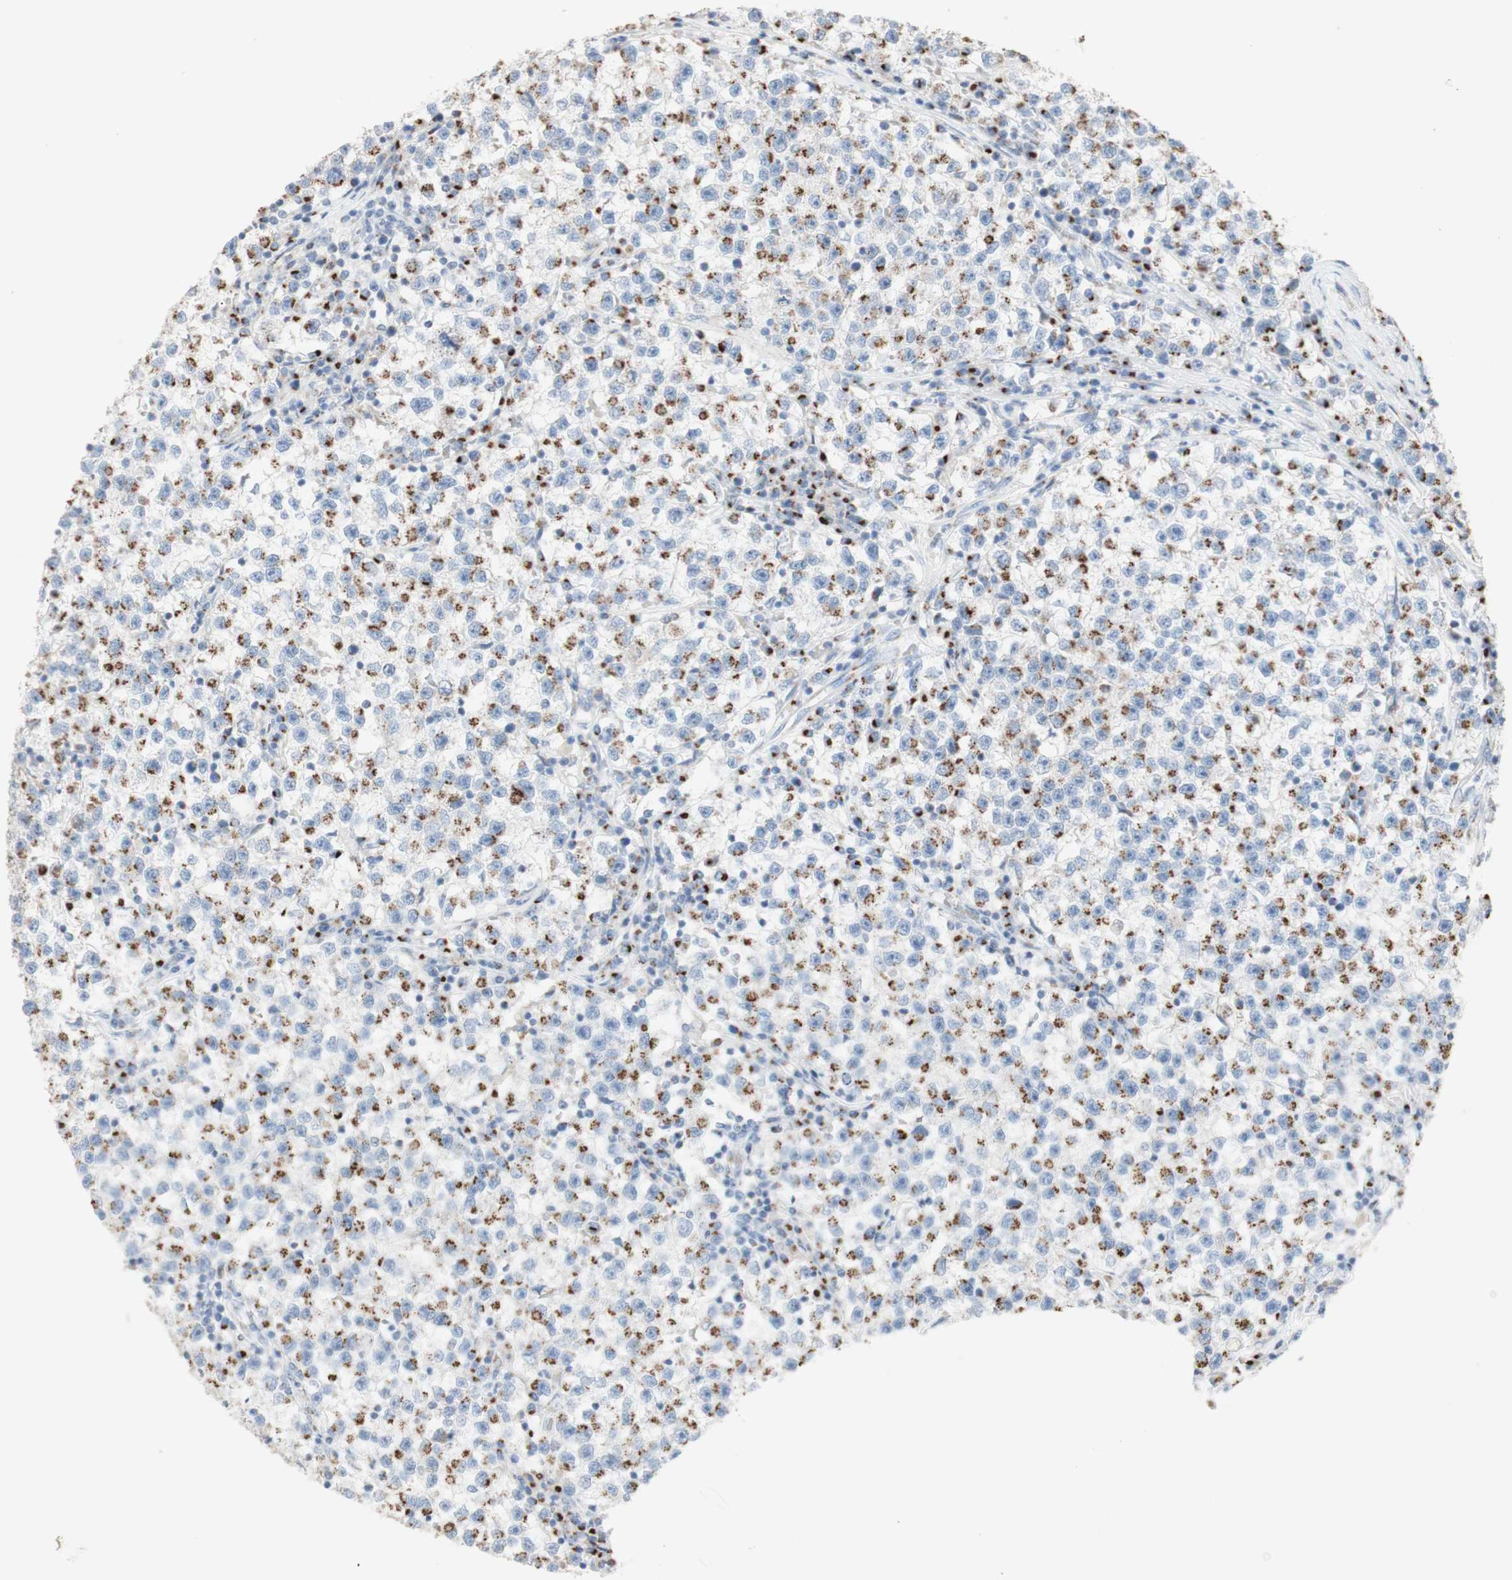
{"staining": {"intensity": "strong", "quantity": "25%-75%", "location": "cytoplasmic/membranous"}, "tissue": "testis cancer", "cell_type": "Tumor cells", "image_type": "cancer", "snomed": [{"axis": "morphology", "description": "Seminoma, NOS"}, {"axis": "topography", "description": "Testis"}], "caption": "Testis seminoma stained for a protein (brown) demonstrates strong cytoplasmic/membranous positive staining in approximately 25%-75% of tumor cells.", "gene": "MANEA", "patient": {"sex": "male", "age": 22}}